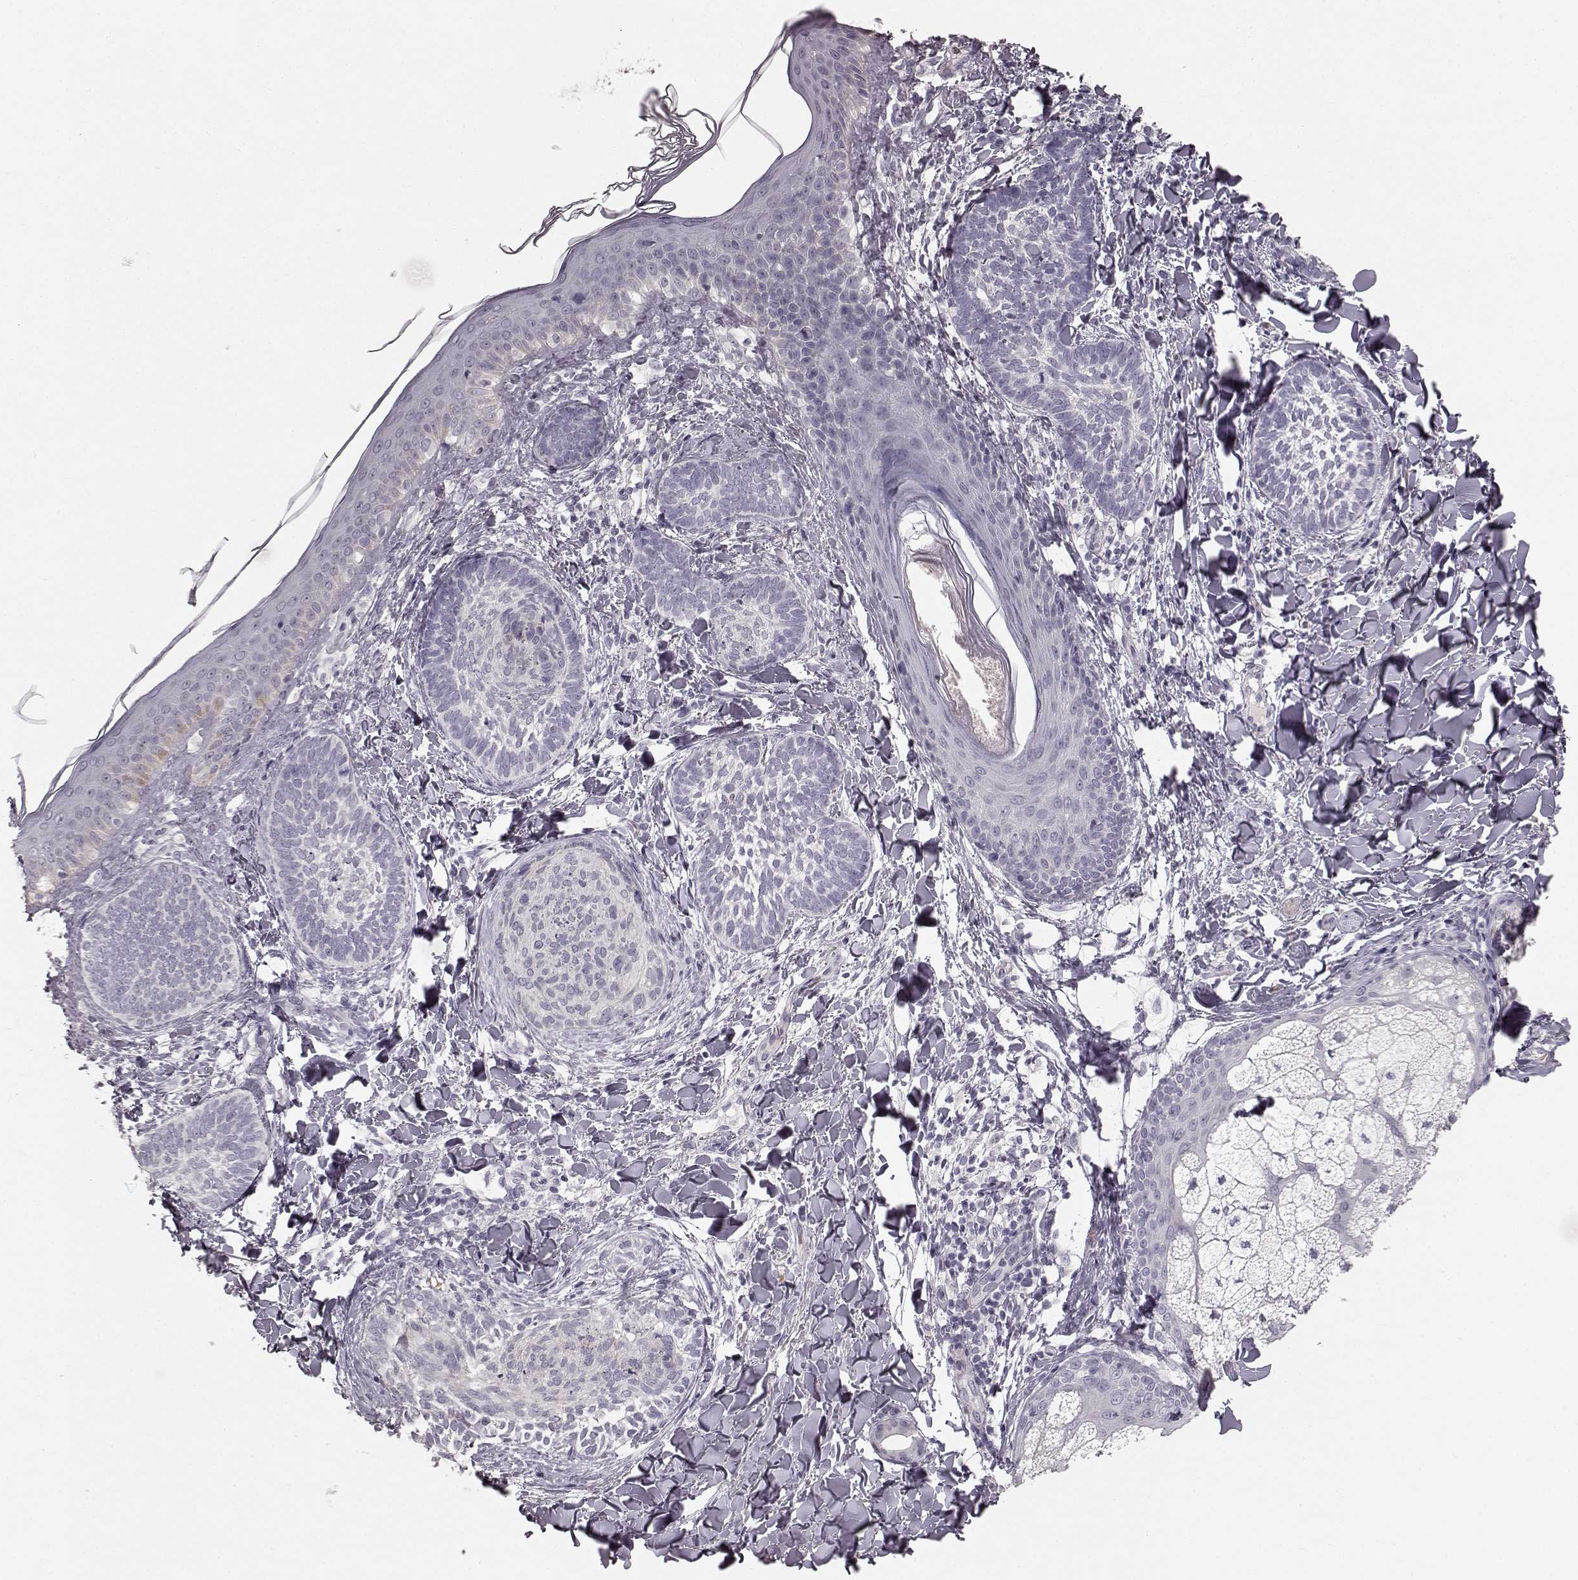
{"staining": {"intensity": "negative", "quantity": "none", "location": "none"}, "tissue": "skin cancer", "cell_type": "Tumor cells", "image_type": "cancer", "snomed": [{"axis": "morphology", "description": "Normal tissue, NOS"}, {"axis": "morphology", "description": "Basal cell carcinoma"}, {"axis": "topography", "description": "Skin"}], "caption": "Tumor cells are negative for brown protein staining in skin basal cell carcinoma.", "gene": "PRLHR", "patient": {"sex": "male", "age": 46}}